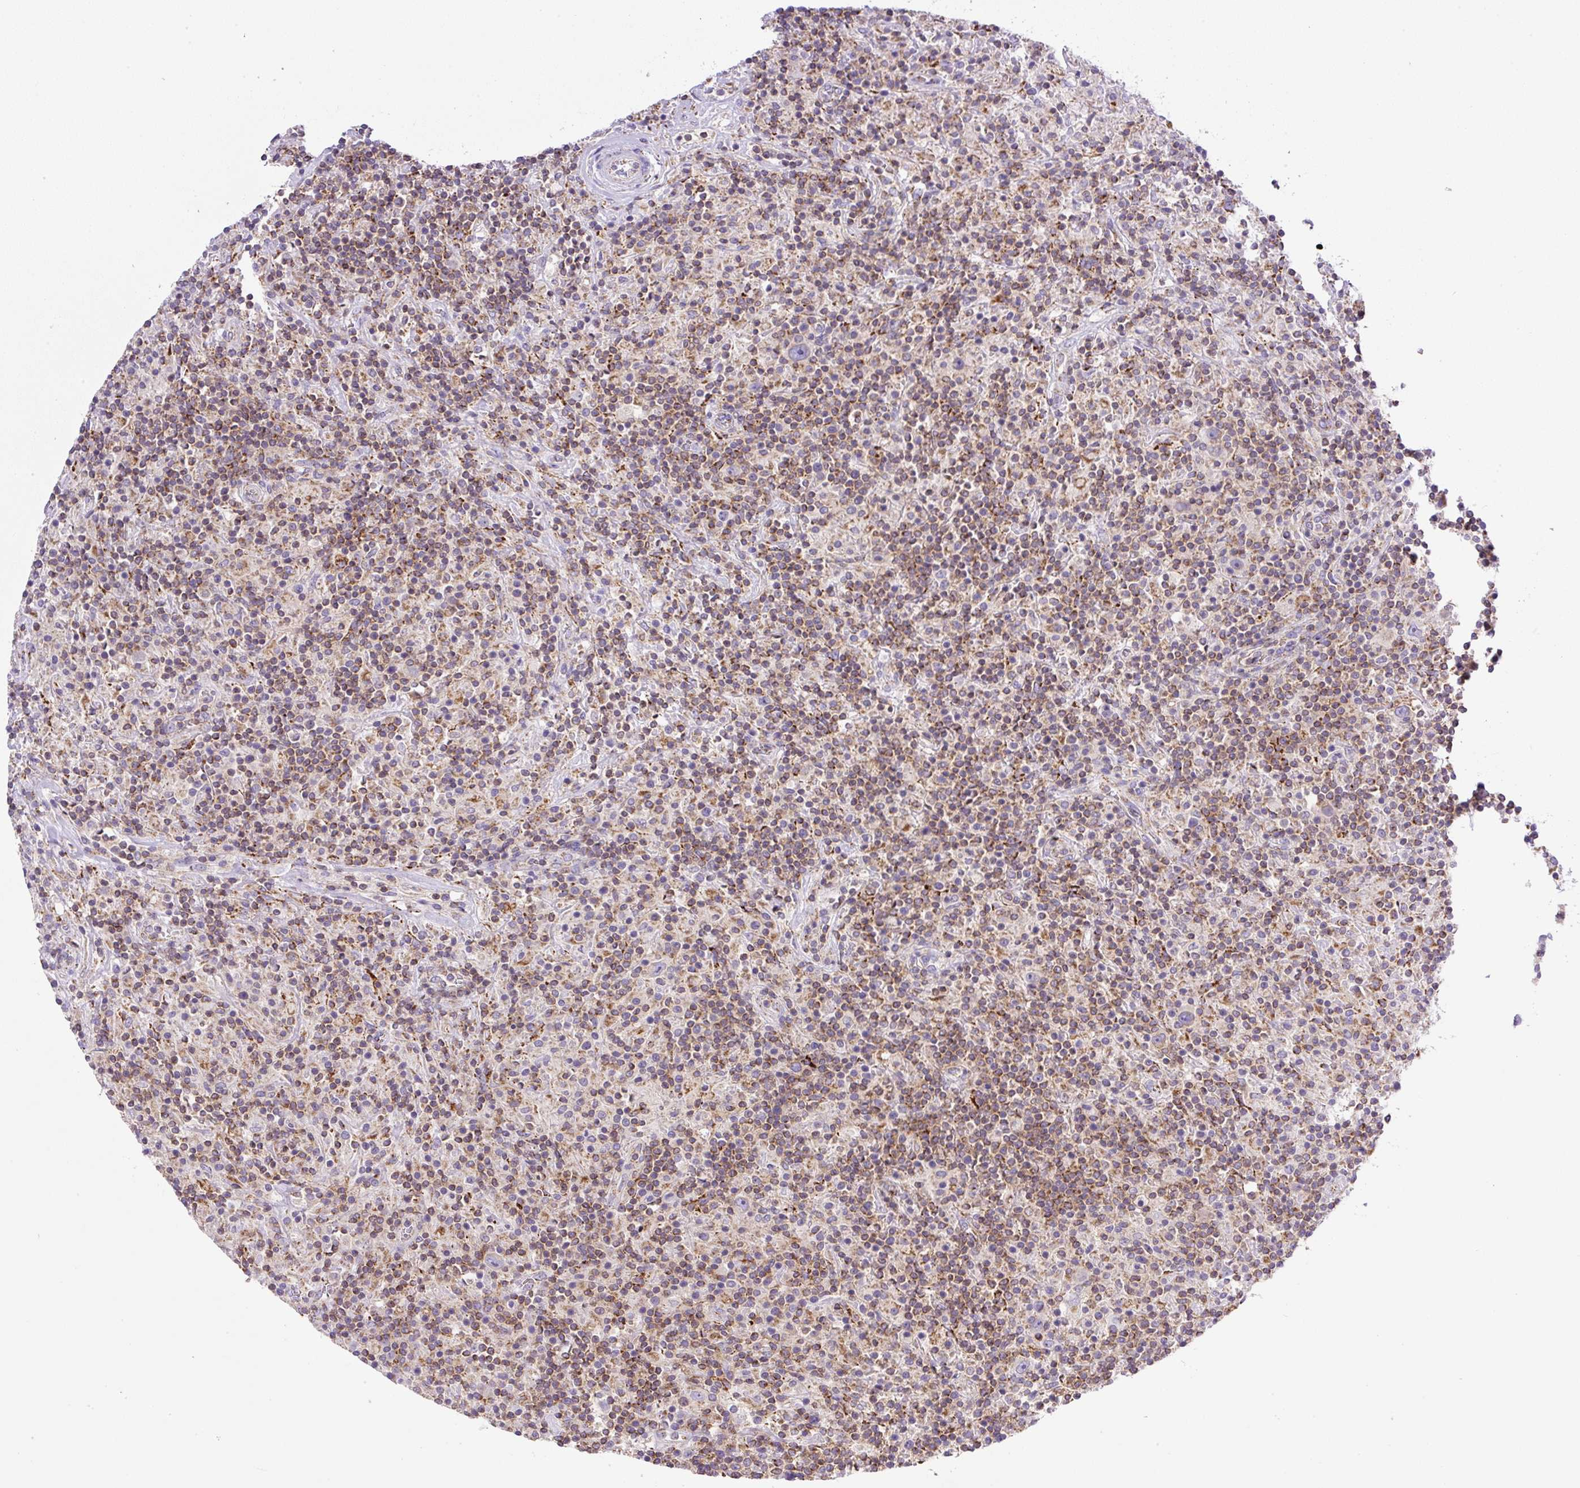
{"staining": {"intensity": "negative", "quantity": "none", "location": "none"}, "tissue": "lymphoma", "cell_type": "Tumor cells", "image_type": "cancer", "snomed": [{"axis": "morphology", "description": "Hodgkin's disease, NOS"}, {"axis": "topography", "description": "Lymph node"}], "caption": "Immunohistochemical staining of human Hodgkin's disease displays no significant positivity in tumor cells.", "gene": "NF1", "patient": {"sex": "male", "age": 70}}